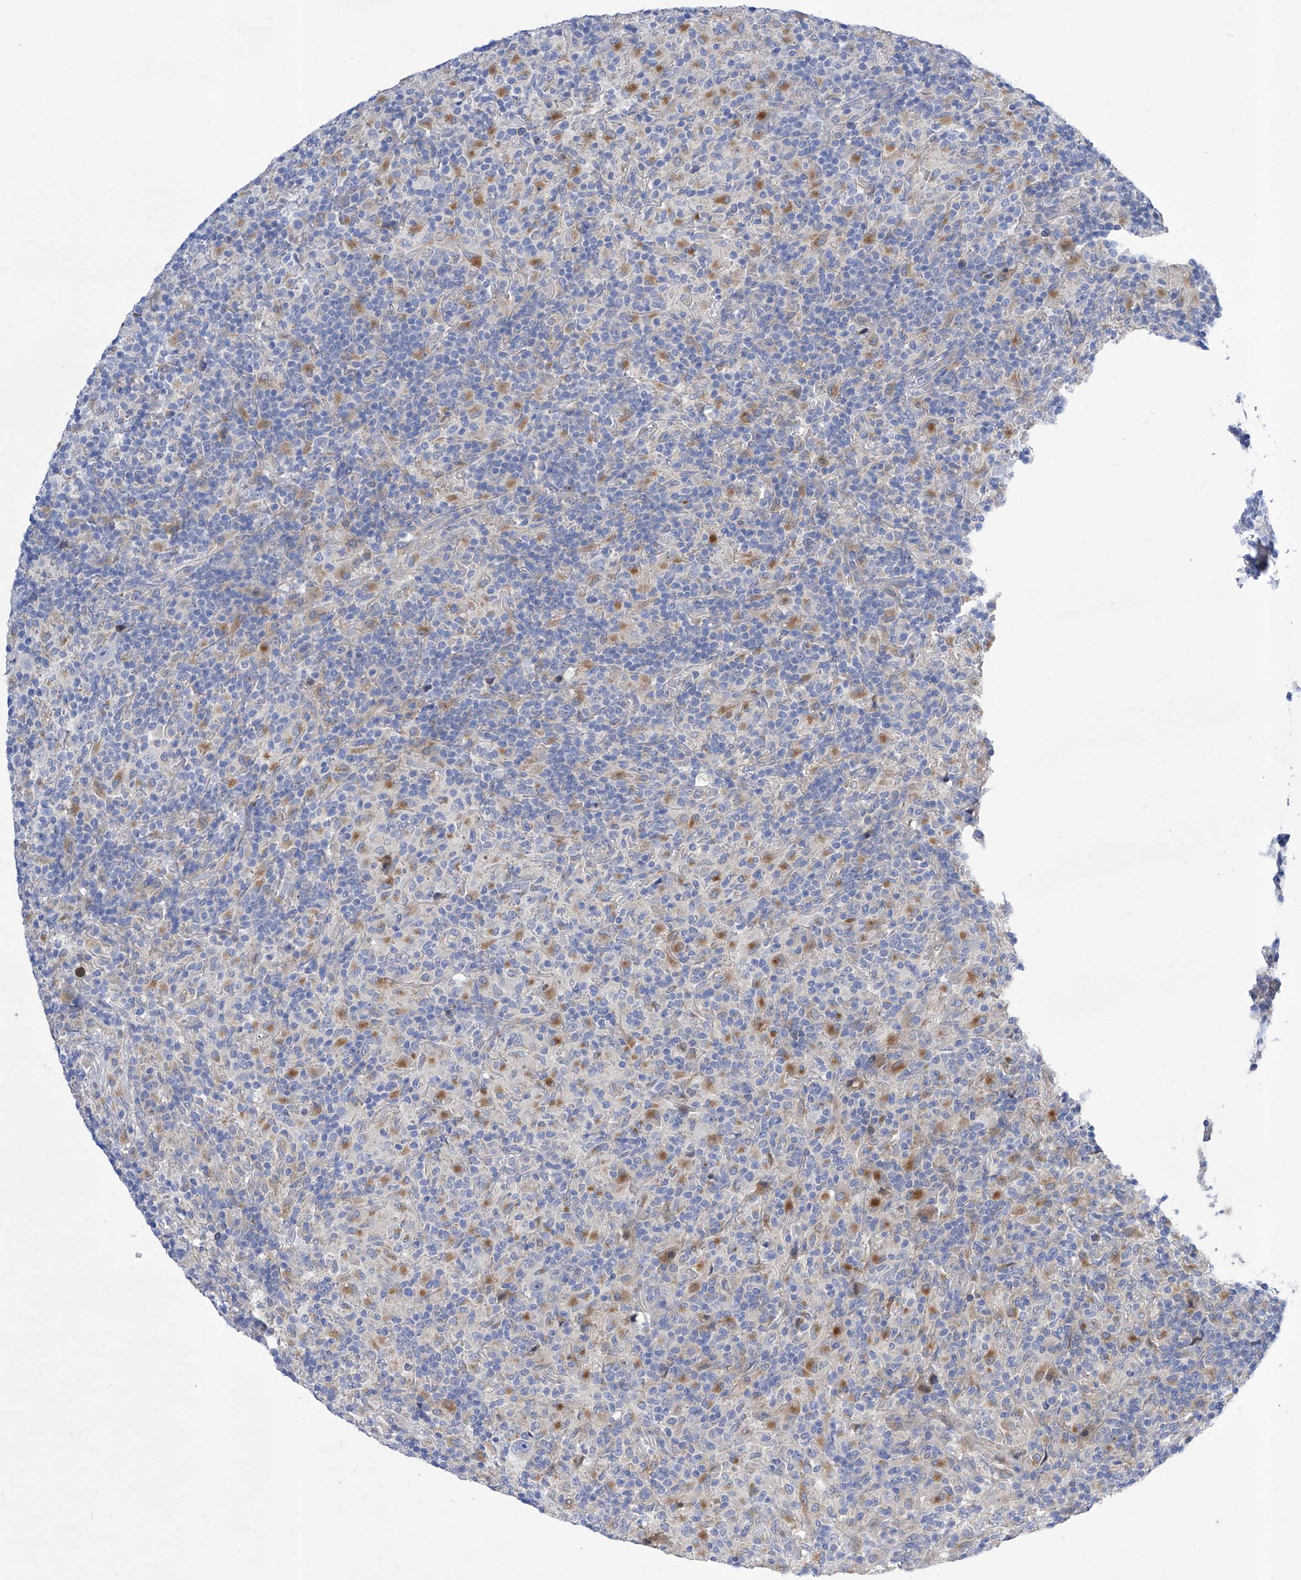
{"staining": {"intensity": "negative", "quantity": "none", "location": "none"}, "tissue": "lymphoma", "cell_type": "Tumor cells", "image_type": "cancer", "snomed": [{"axis": "morphology", "description": "Hodgkin's disease, NOS"}, {"axis": "topography", "description": "Lymph node"}], "caption": "DAB (3,3'-diaminobenzidine) immunohistochemical staining of Hodgkin's disease shows no significant expression in tumor cells. (DAB (3,3'-diaminobenzidine) immunohistochemistry (IHC) visualized using brightfield microscopy, high magnification).", "gene": "SRBD1", "patient": {"sex": "male", "age": 70}}